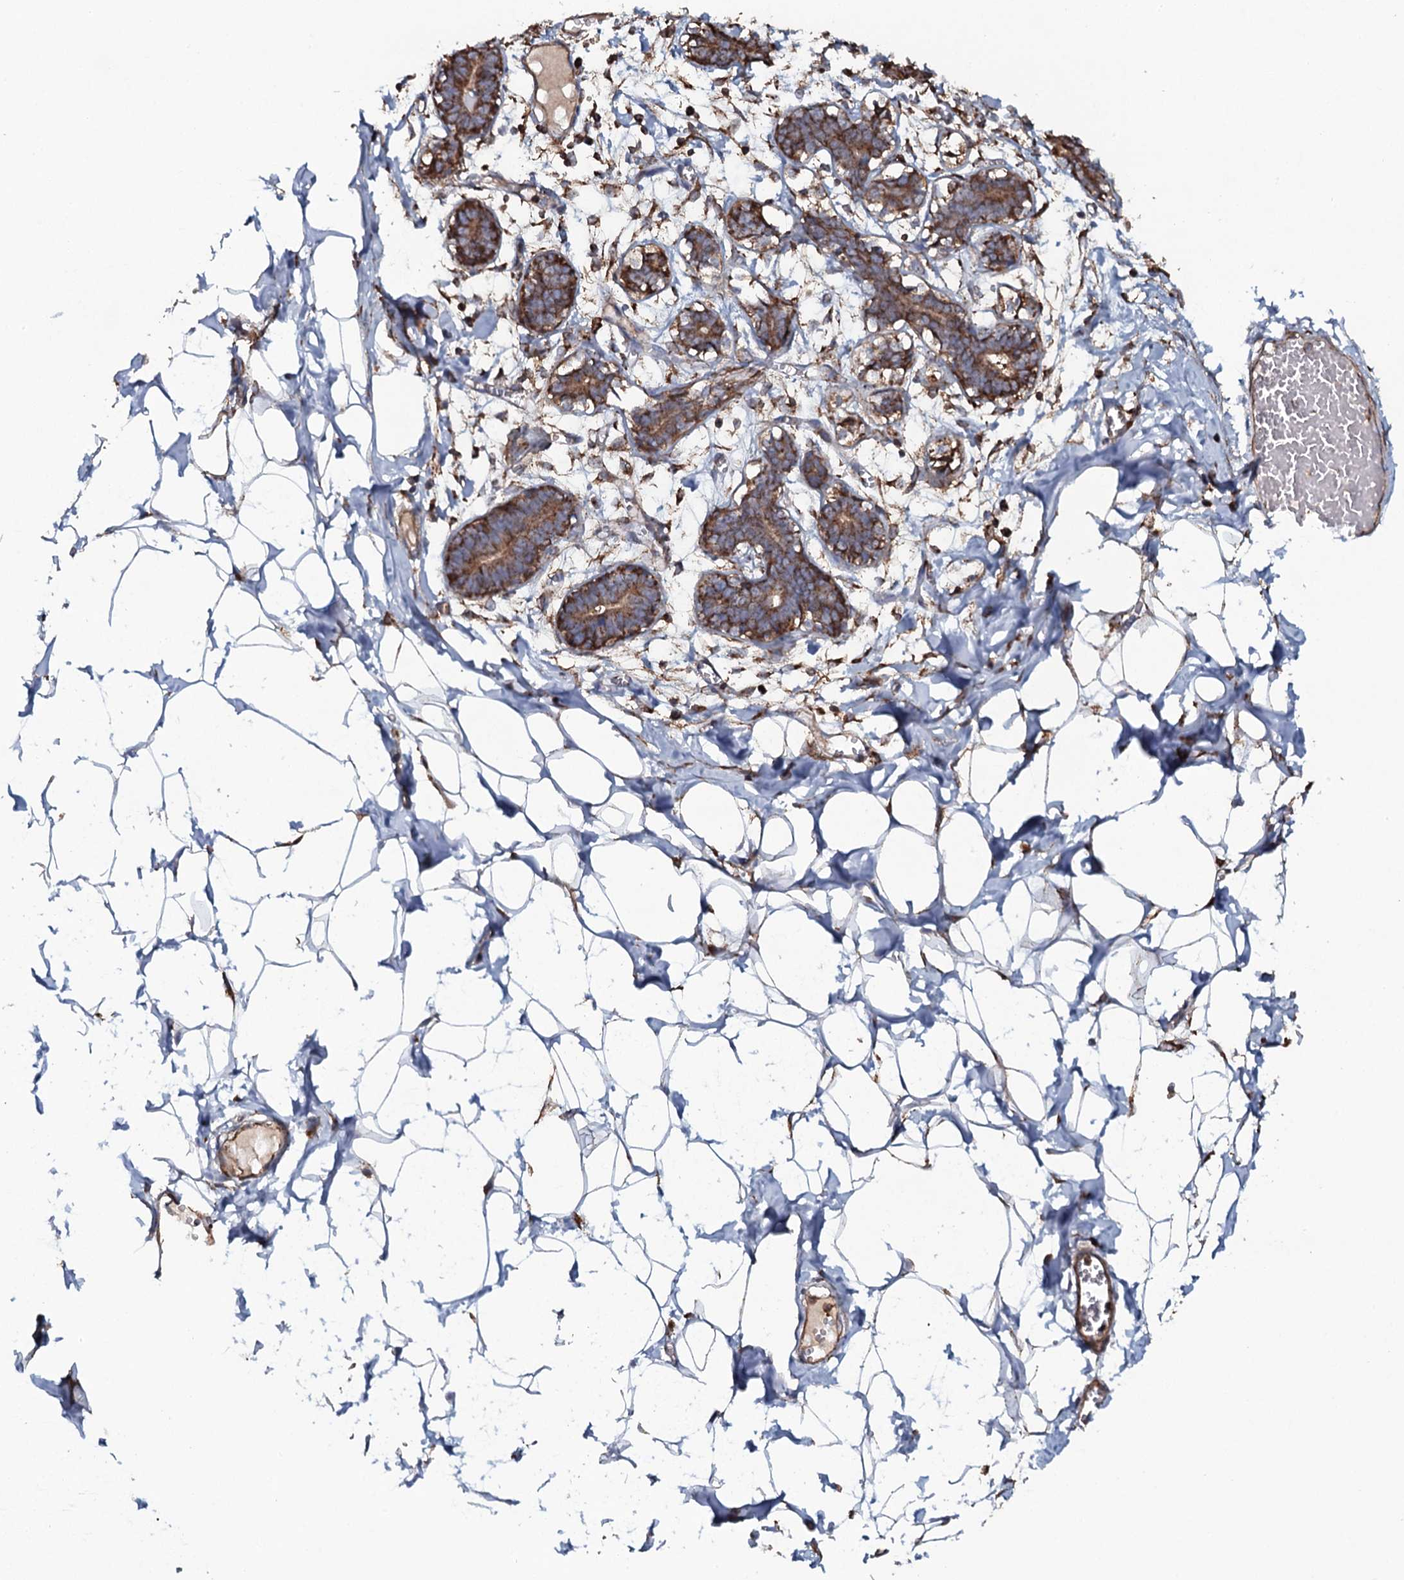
{"staining": {"intensity": "negative", "quantity": "none", "location": "none"}, "tissue": "breast", "cell_type": "Adipocytes", "image_type": "normal", "snomed": [{"axis": "morphology", "description": "Normal tissue, NOS"}, {"axis": "topography", "description": "Breast"}], "caption": "High magnification brightfield microscopy of unremarkable breast stained with DAB (3,3'-diaminobenzidine) (brown) and counterstained with hematoxylin (blue): adipocytes show no significant positivity. (Brightfield microscopy of DAB immunohistochemistry at high magnification).", "gene": "VWA8", "patient": {"sex": "female", "age": 27}}